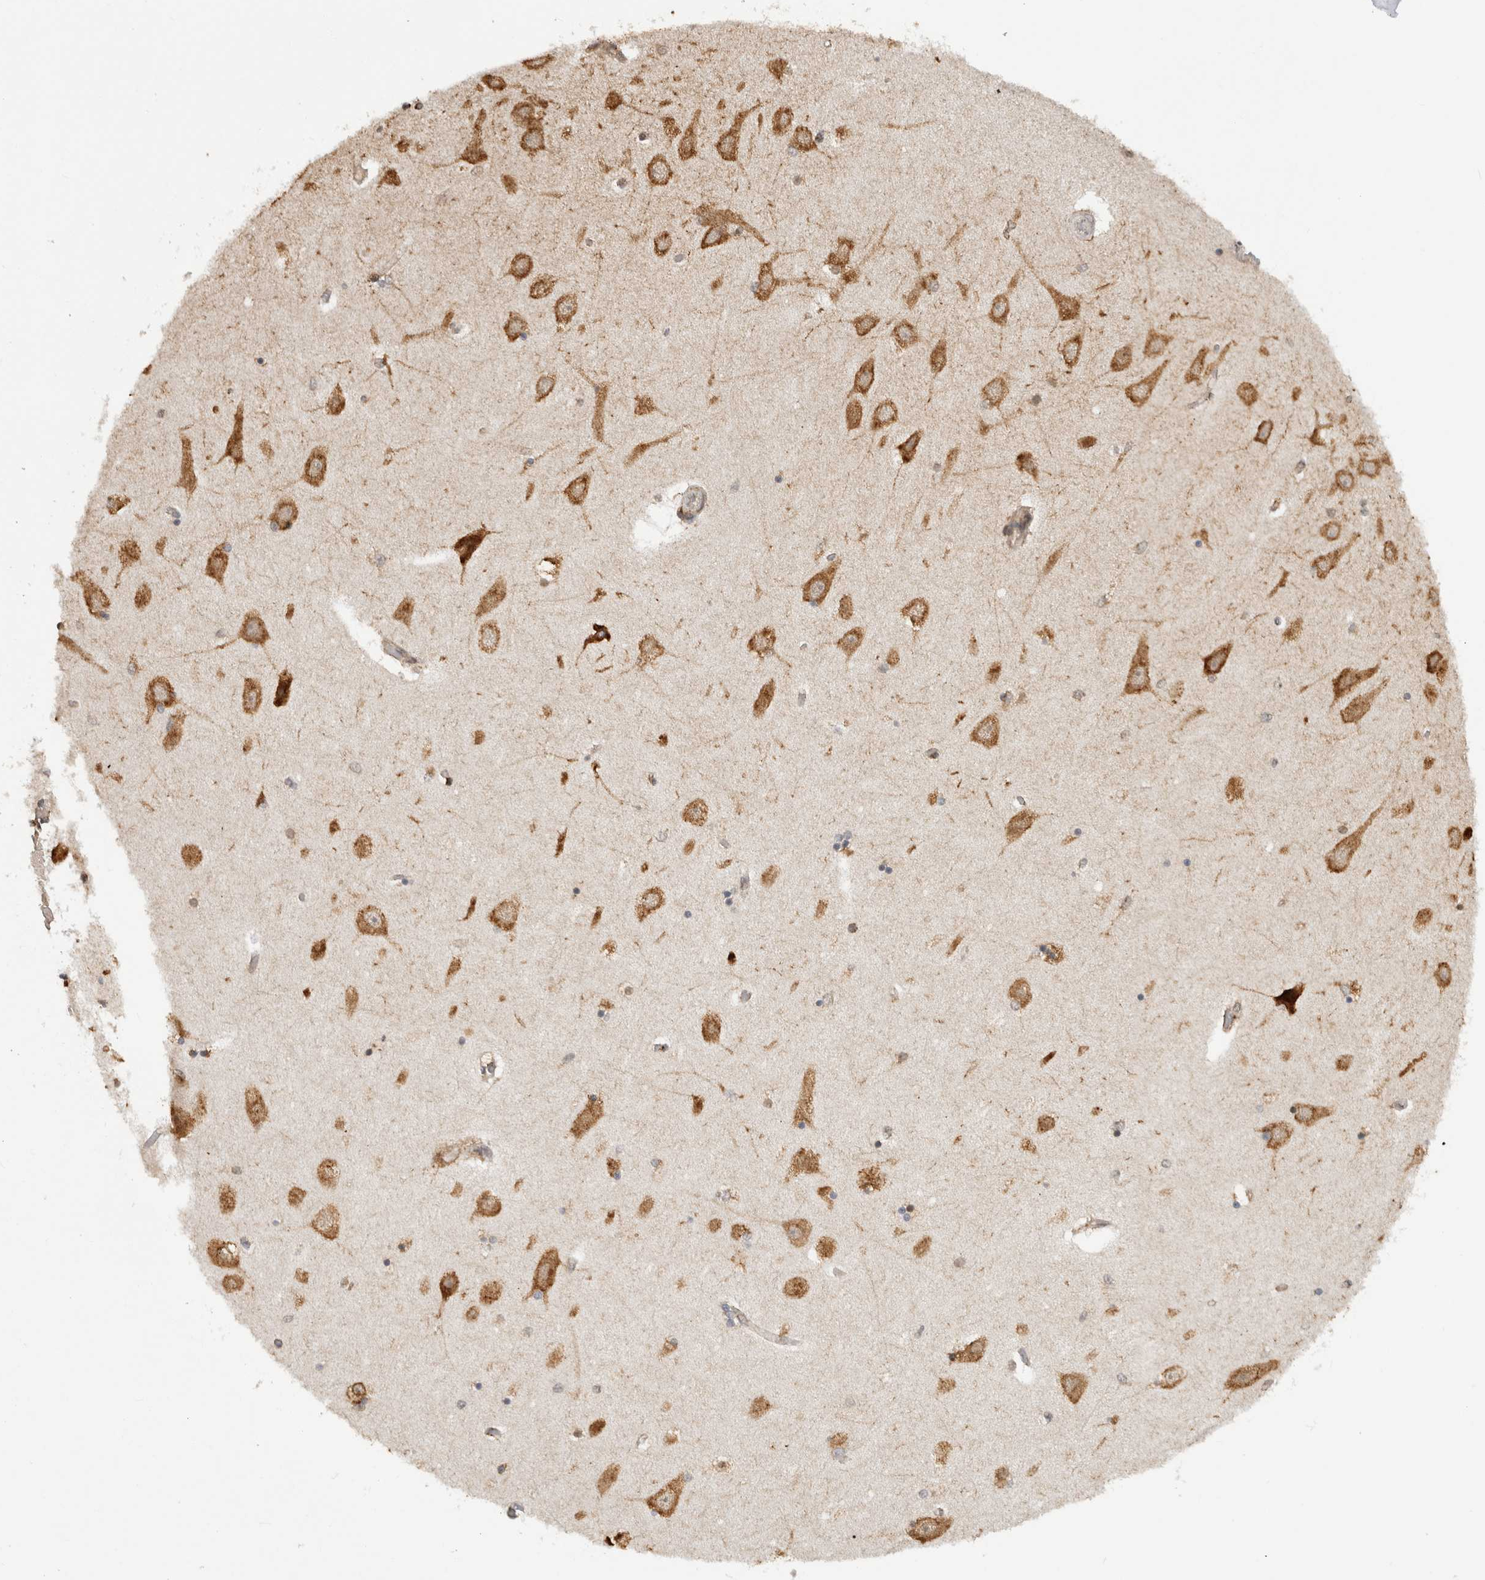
{"staining": {"intensity": "moderate", "quantity": "25%-75%", "location": "cytoplasmic/membranous"}, "tissue": "hippocampus", "cell_type": "Glial cells", "image_type": "normal", "snomed": [{"axis": "morphology", "description": "Normal tissue, NOS"}, {"axis": "topography", "description": "Hippocampus"}], "caption": "Protein staining by immunohistochemistry (IHC) displays moderate cytoplasmic/membranous staining in about 25%-75% of glial cells in unremarkable hippocampus. The protein is stained brown, and the nuclei are stained in blue (DAB IHC with brightfield microscopy, high magnification).", "gene": "MS4A7", "patient": {"sex": "female", "age": 54}}